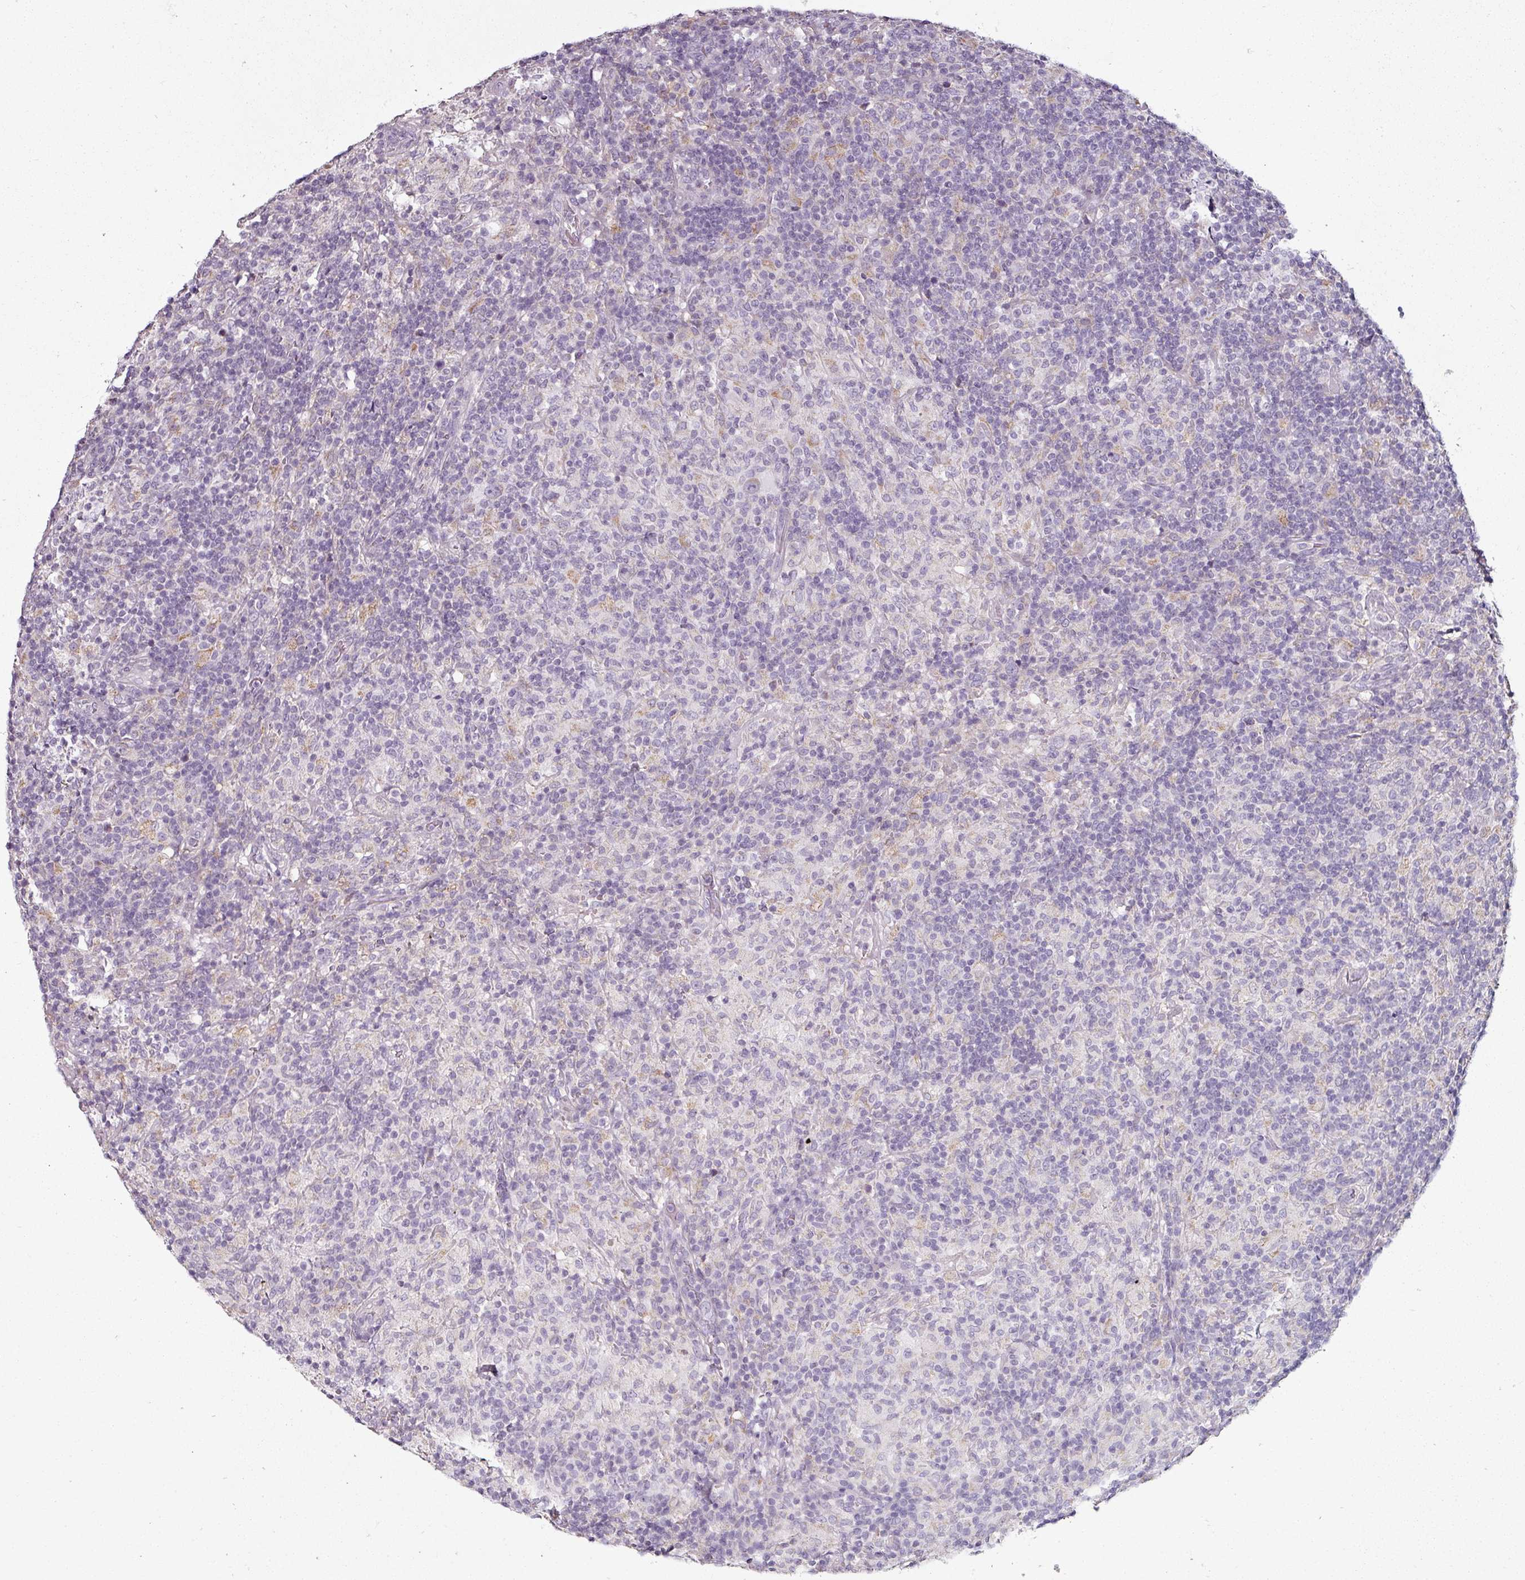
{"staining": {"intensity": "negative", "quantity": "none", "location": "none"}, "tissue": "lymphoma", "cell_type": "Tumor cells", "image_type": "cancer", "snomed": [{"axis": "morphology", "description": "Hodgkin's disease, NOS"}, {"axis": "topography", "description": "Lymph node"}], "caption": "Tumor cells show no significant expression in lymphoma.", "gene": "CAP2", "patient": {"sex": "male", "age": 70}}